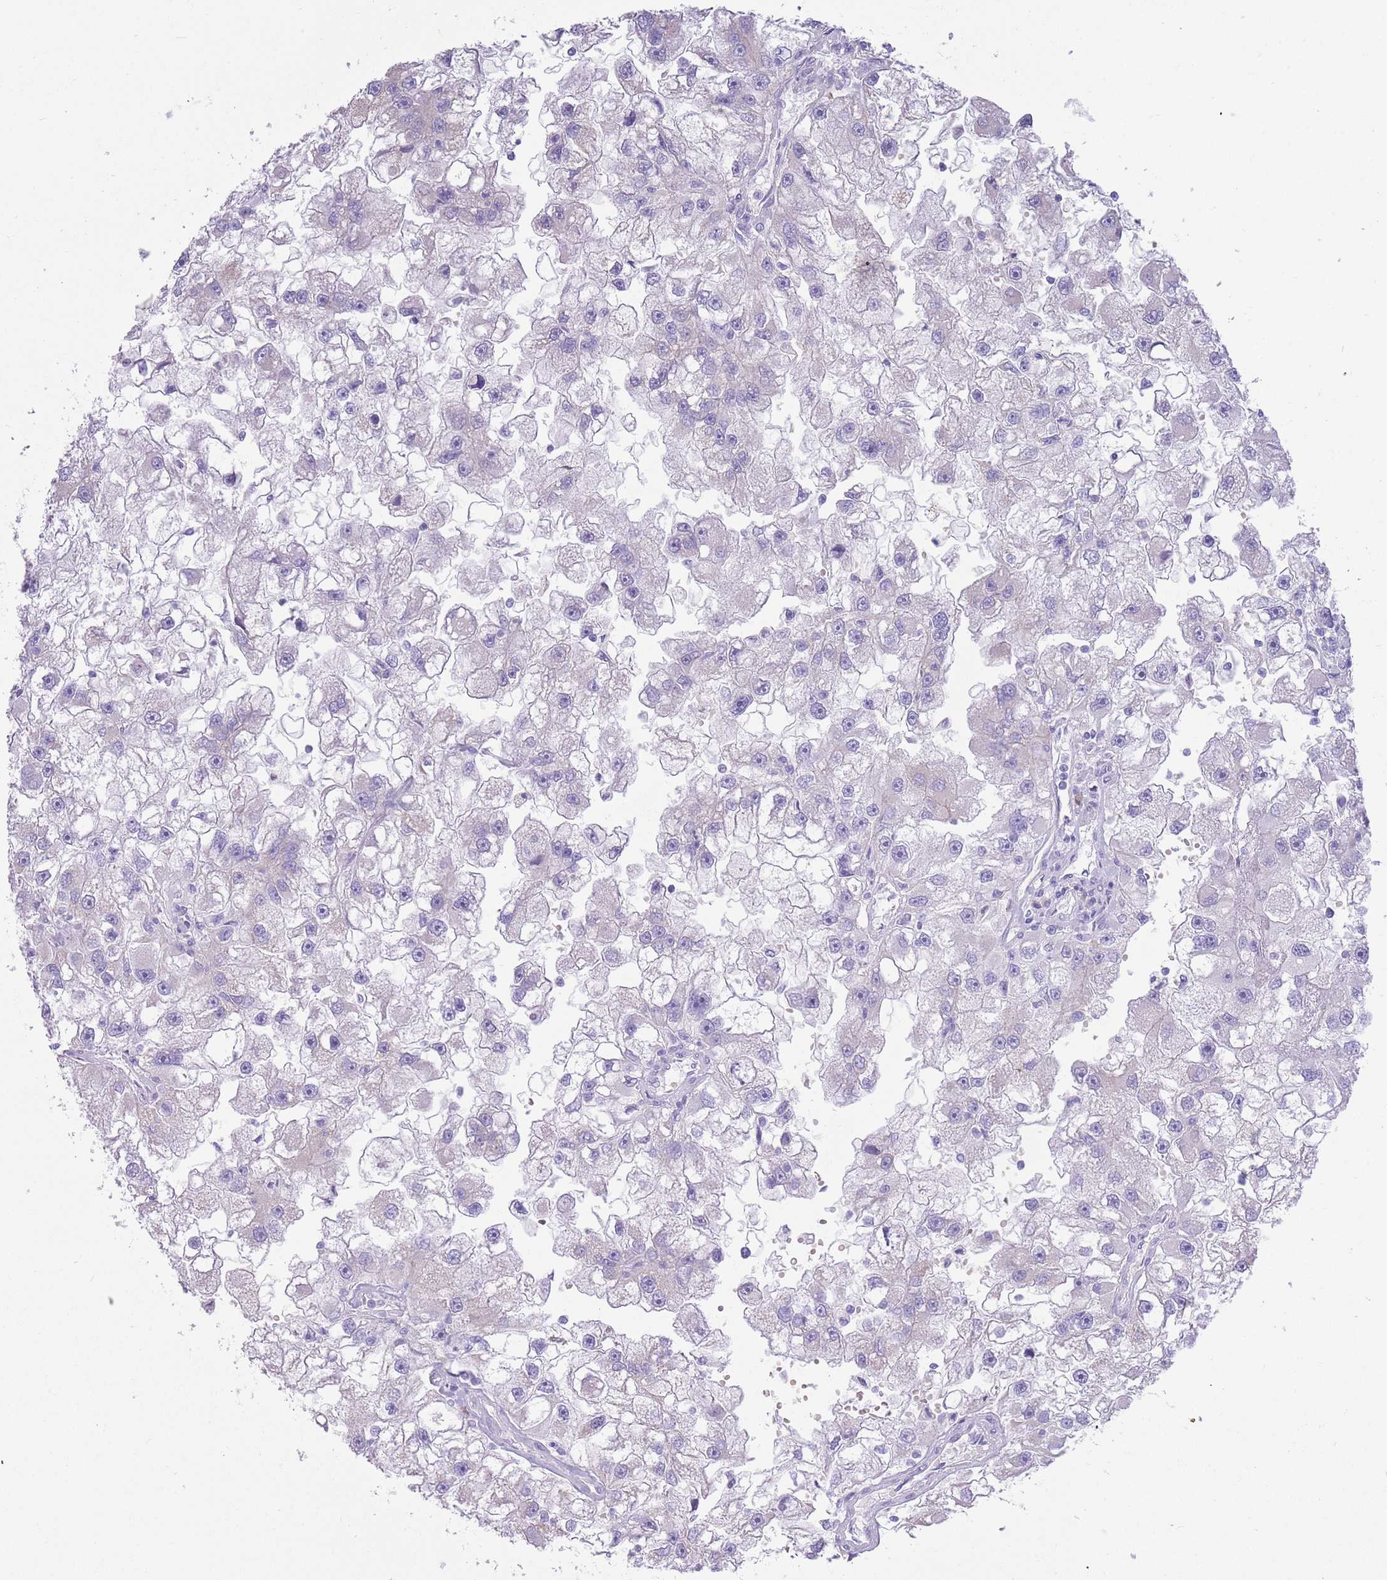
{"staining": {"intensity": "negative", "quantity": "none", "location": "none"}, "tissue": "renal cancer", "cell_type": "Tumor cells", "image_type": "cancer", "snomed": [{"axis": "morphology", "description": "Adenocarcinoma, NOS"}, {"axis": "topography", "description": "Kidney"}], "caption": "Histopathology image shows no significant protein expression in tumor cells of adenocarcinoma (renal).", "gene": "ACR", "patient": {"sex": "male", "age": 63}}